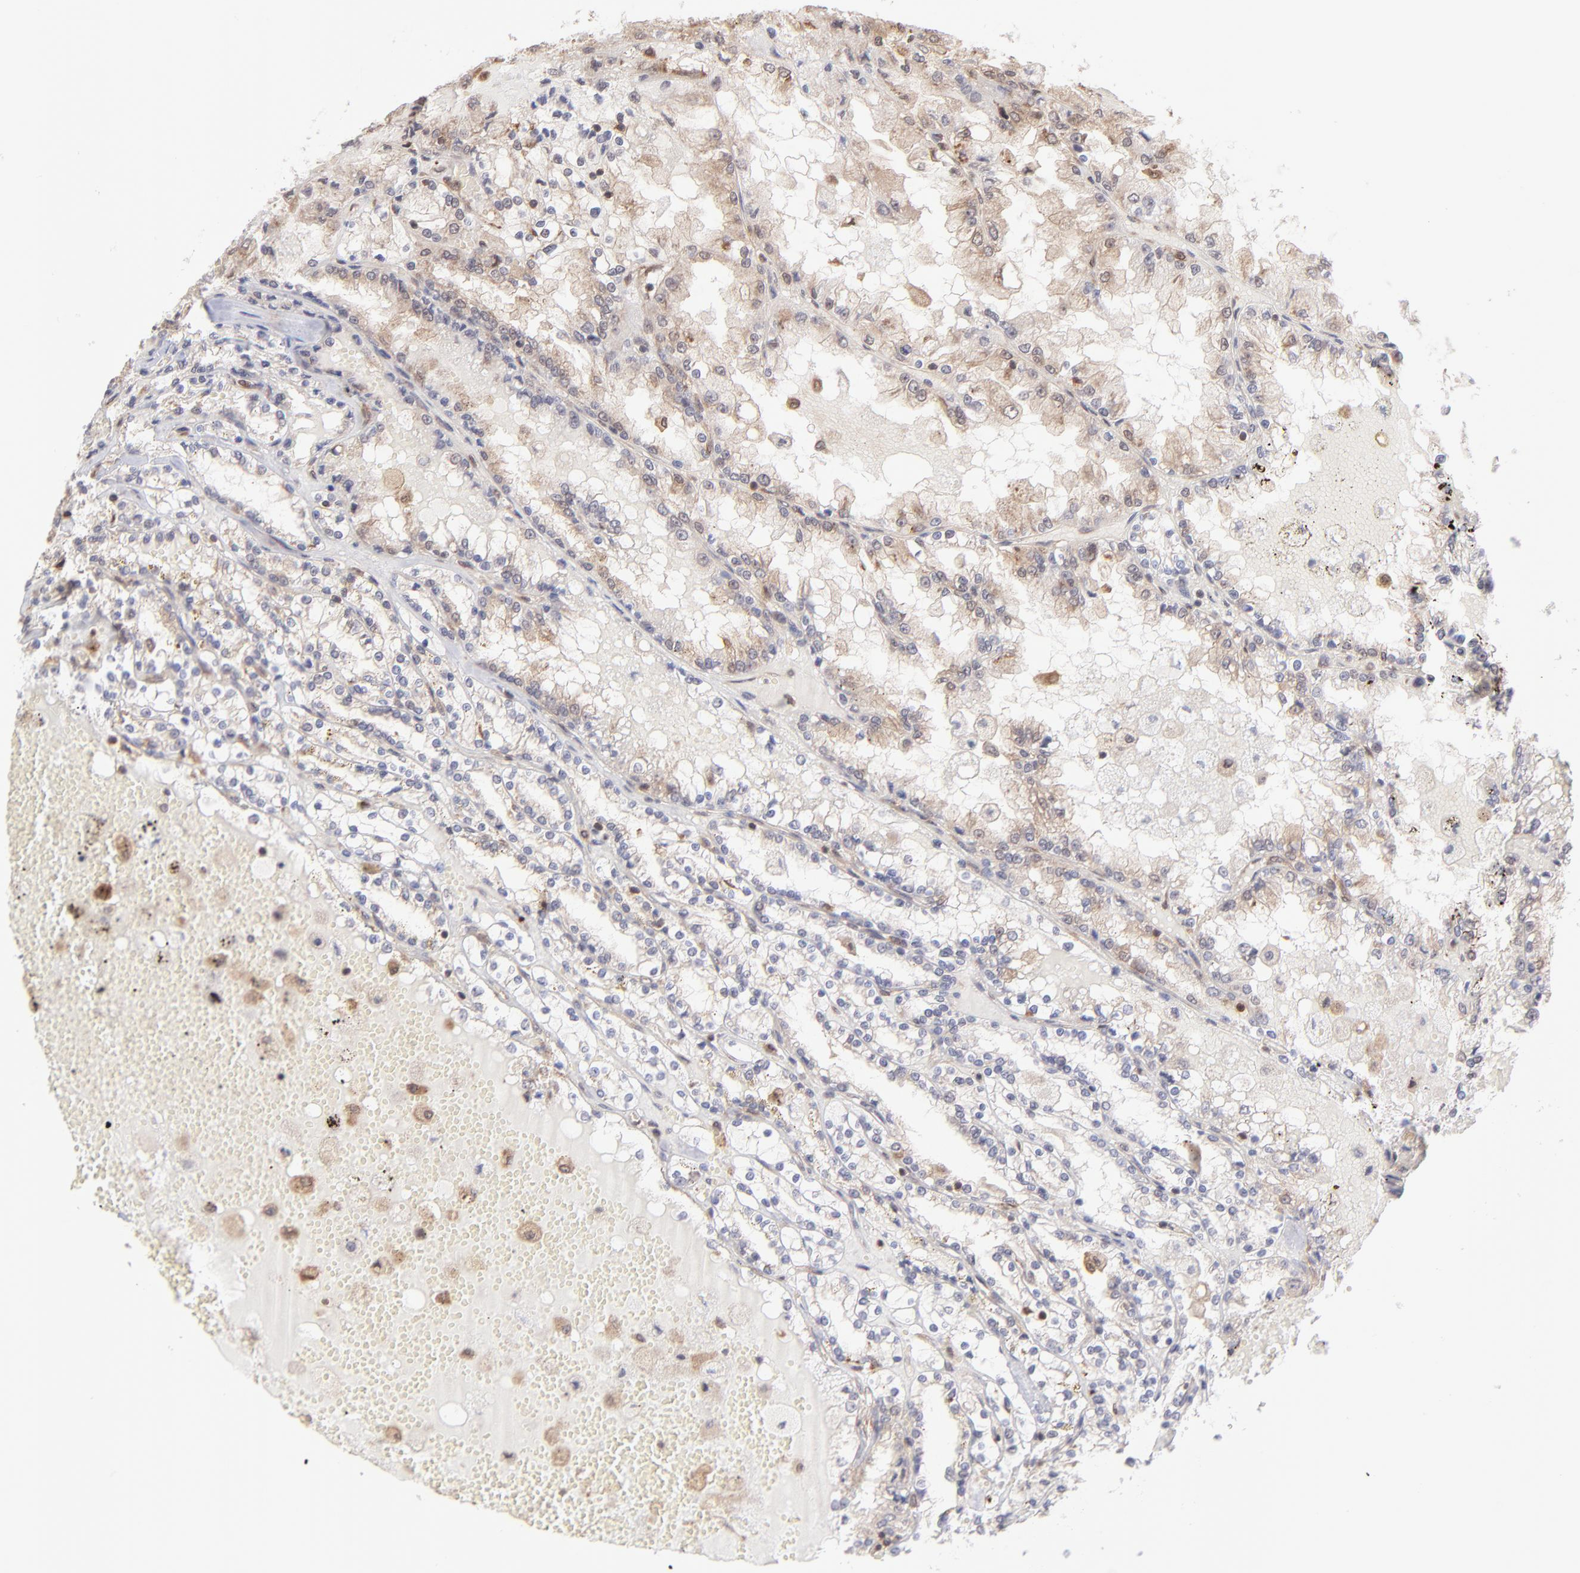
{"staining": {"intensity": "weak", "quantity": "<25%", "location": "cytoplasmic/membranous"}, "tissue": "renal cancer", "cell_type": "Tumor cells", "image_type": "cancer", "snomed": [{"axis": "morphology", "description": "Adenocarcinoma, NOS"}, {"axis": "topography", "description": "Kidney"}], "caption": "An image of human renal cancer (adenocarcinoma) is negative for staining in tumor cells.", "gene": "MAPRE1", "patient": {"sex": "female", "age": 56}}